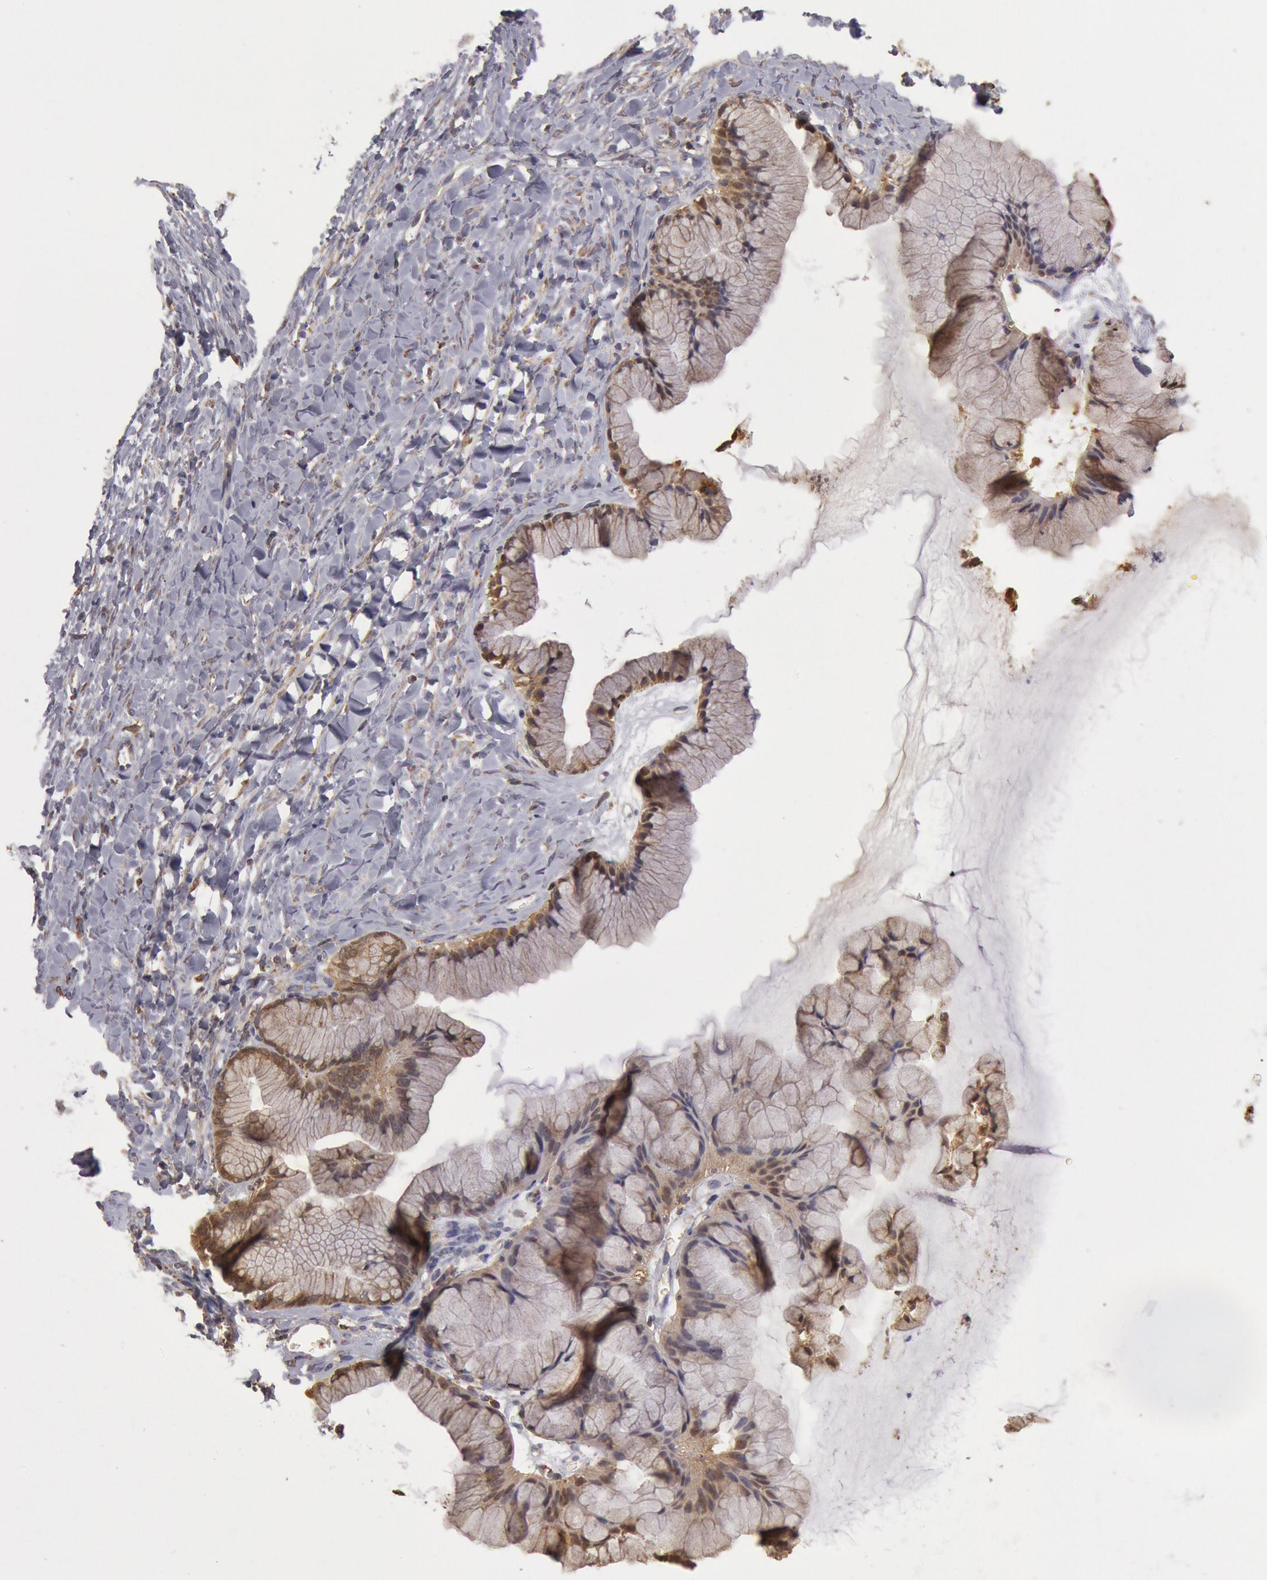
{"staining": {"intensity": "weak", "quantity": ">75%", "location": "cytoplasmic/membranous"}, "tissue": "ovarian cancer", "cell_type": "Tumor cells", "image_type": "cancer", "snomed": [{"axis": "morphology", "description": "Cystadenocarcinoma, mucinous, NOS"}, {"axis": "topography", "description": "Ovary"}], "caption": "Immunohistochemical staining of human mucinous cystadenocarcinoma (ovarian) reveals weak cytoplasmic/membranous protein positivity in approximately >75% of tumor cells. The protein of interest is stained brown, and the nuclei are stained in blue (DAB IHC with brightfield microscopy, high magnification).", "gene": "ERP44", "patient": {"sex": "female", "age": 41}}